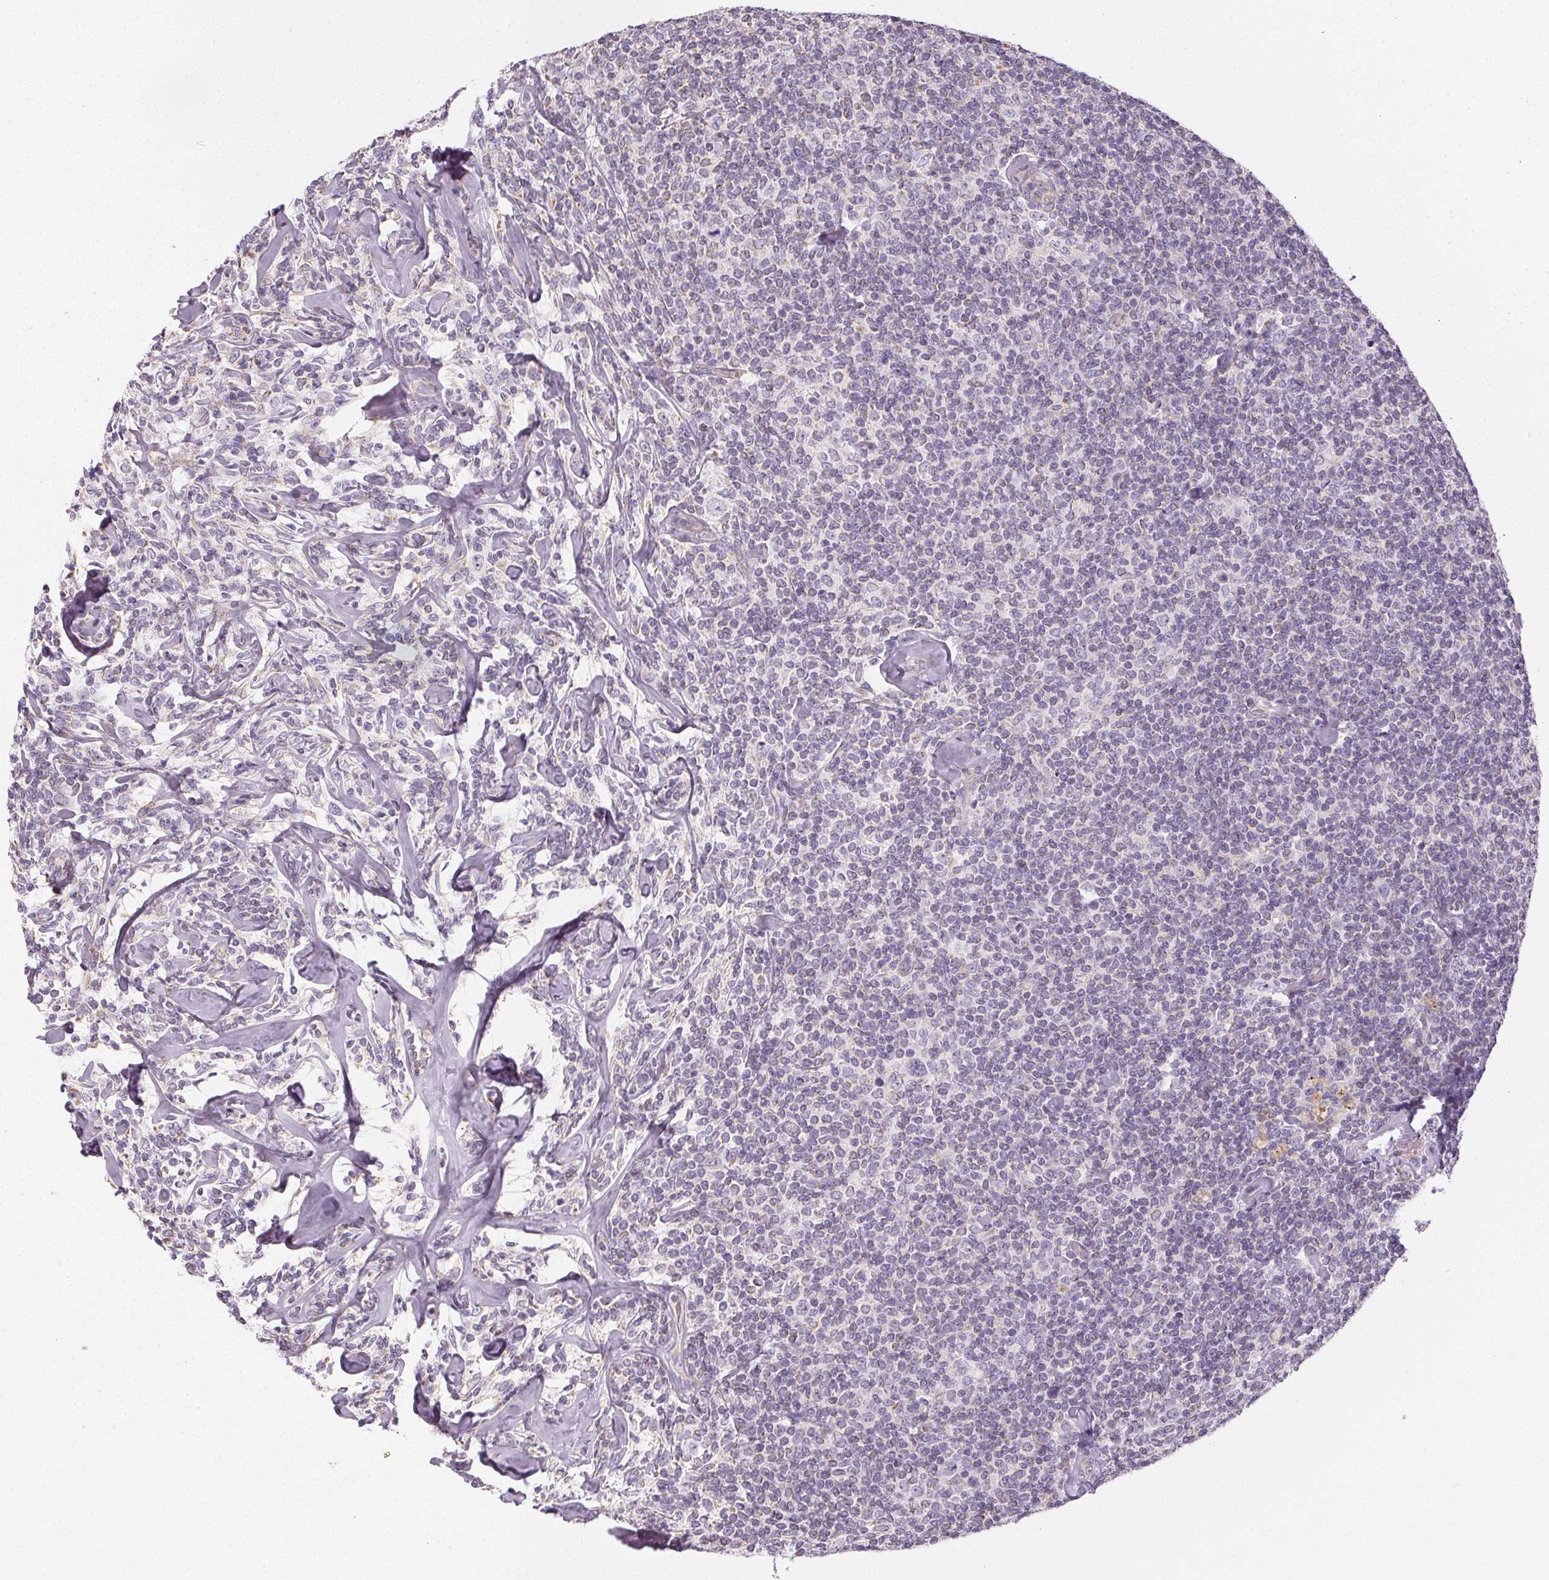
{"staining": {"intensity": "negative", "quantity": "none", "location": "none"}, "tissue": "lymphoma", "cell_type": "Tumor cells", "image_type": "cancer", "snomed": [{"axis": "morphology", "description": "Malignant lymphoma, non-Hodgkin's type, Low grade"}, {"axis": "topography", "description": "Lymph node"}], "caption": "Immunohistochemistry micrograph of neoplastic tissue: human lymphoma stained with DAB (3,3'-diaminobenzidine) demonstrates no significant protein staining in tumor cells. (DAB (3,3'-diaminobenzidine) immunohistochemistry (IHC) visualized using brightfield microscopy, high magnification).", "gene": "SMYD1", "patient": {"sex": "female", "age": 56}}